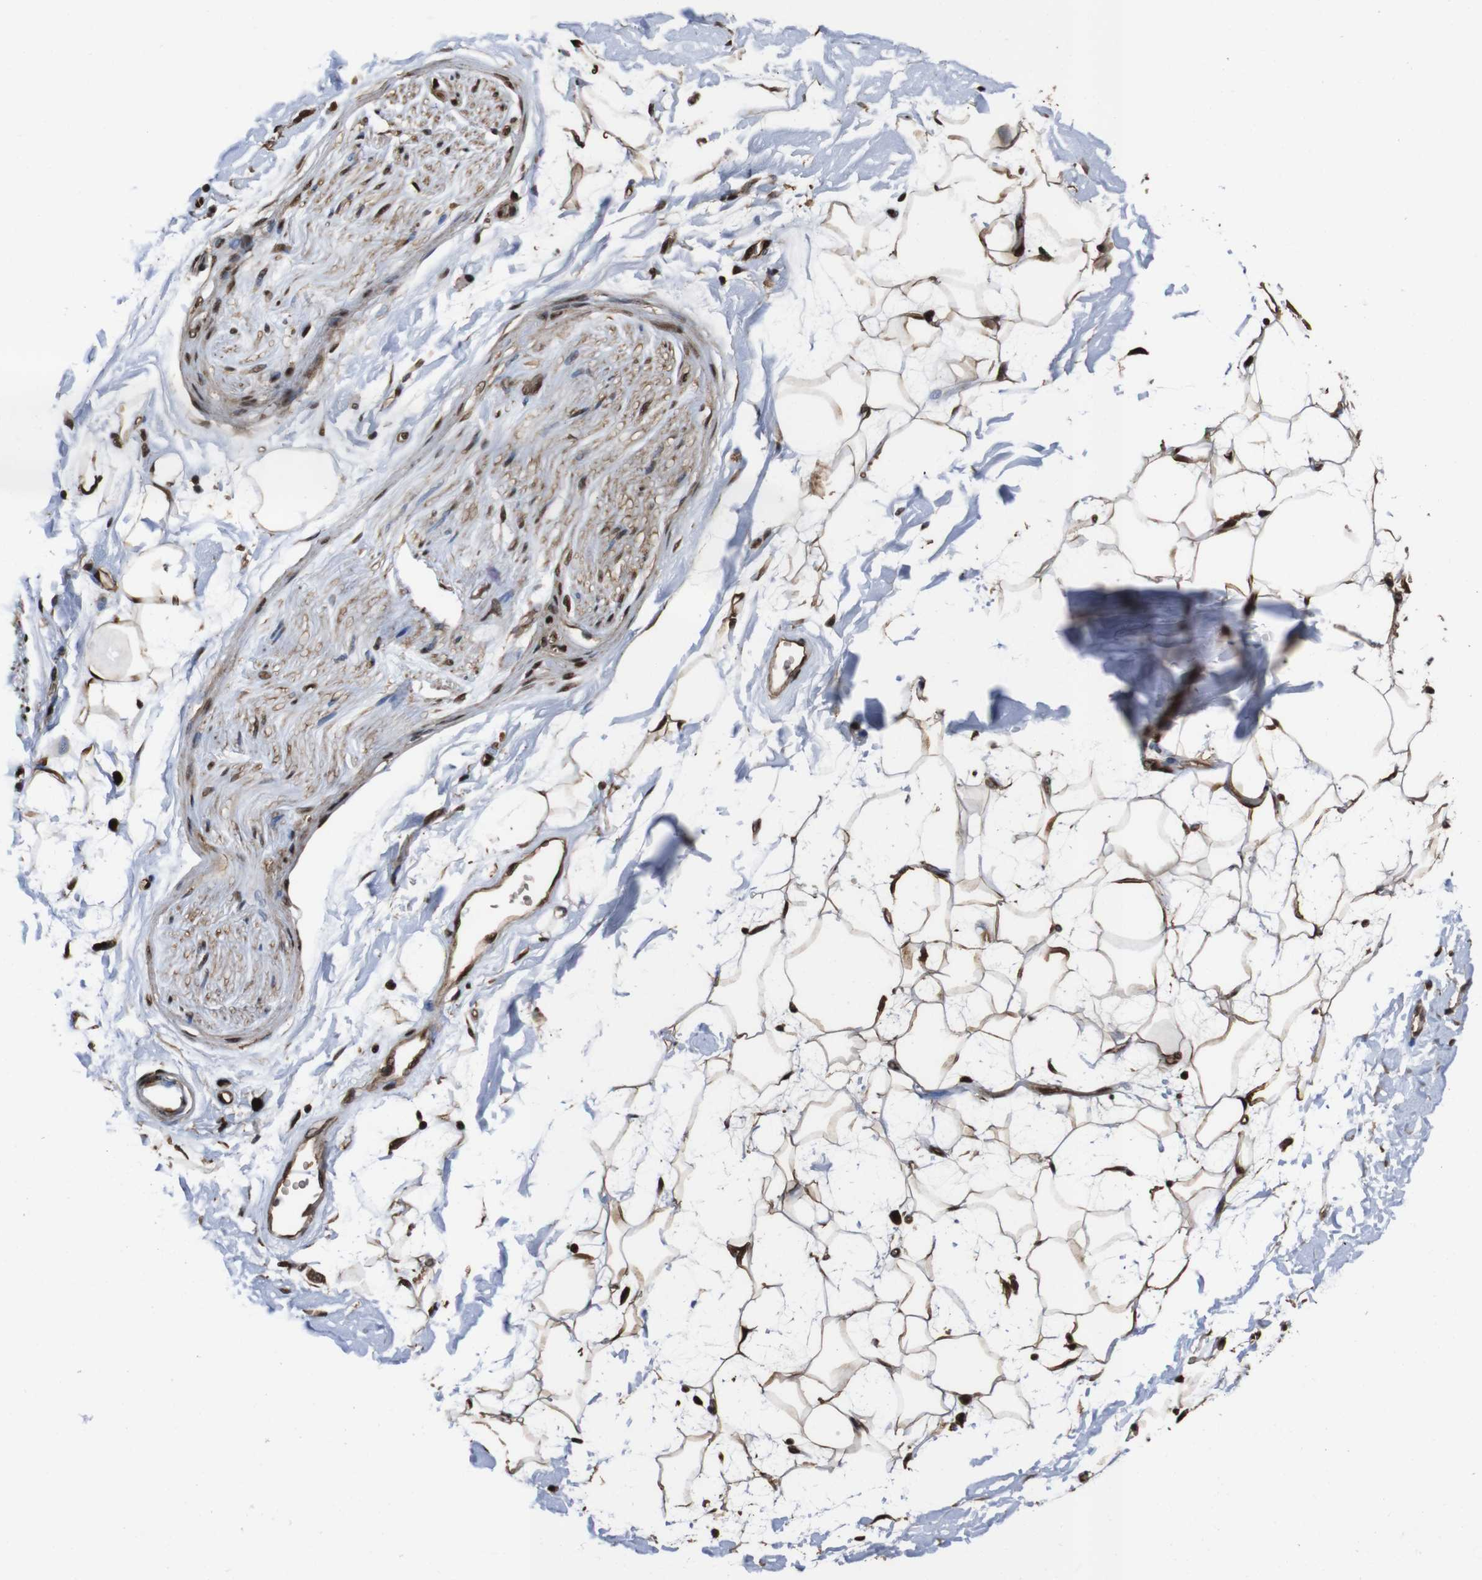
{"staining": {"intensity": "strong", "quantity": ">75%", "location": "cytoplasmic/membranous,nuclear"}, "tissue": "adipose tissue", "cell_type": "Adipocytes", "image_type": "normal", "snomed": [{"axis": "morphology", "description": "Normal tissue, NOS"}, {"axis": "topography", "description": "Soft tissue"}], "caption": "Adipose tissue stained with a brown dye exhibits strong cytoplasmic/membranous,nuclear positive staining in approximately >75% of adipocytes.", "gene": "VCP", "patient": {"sex": "male", "age": 72}}